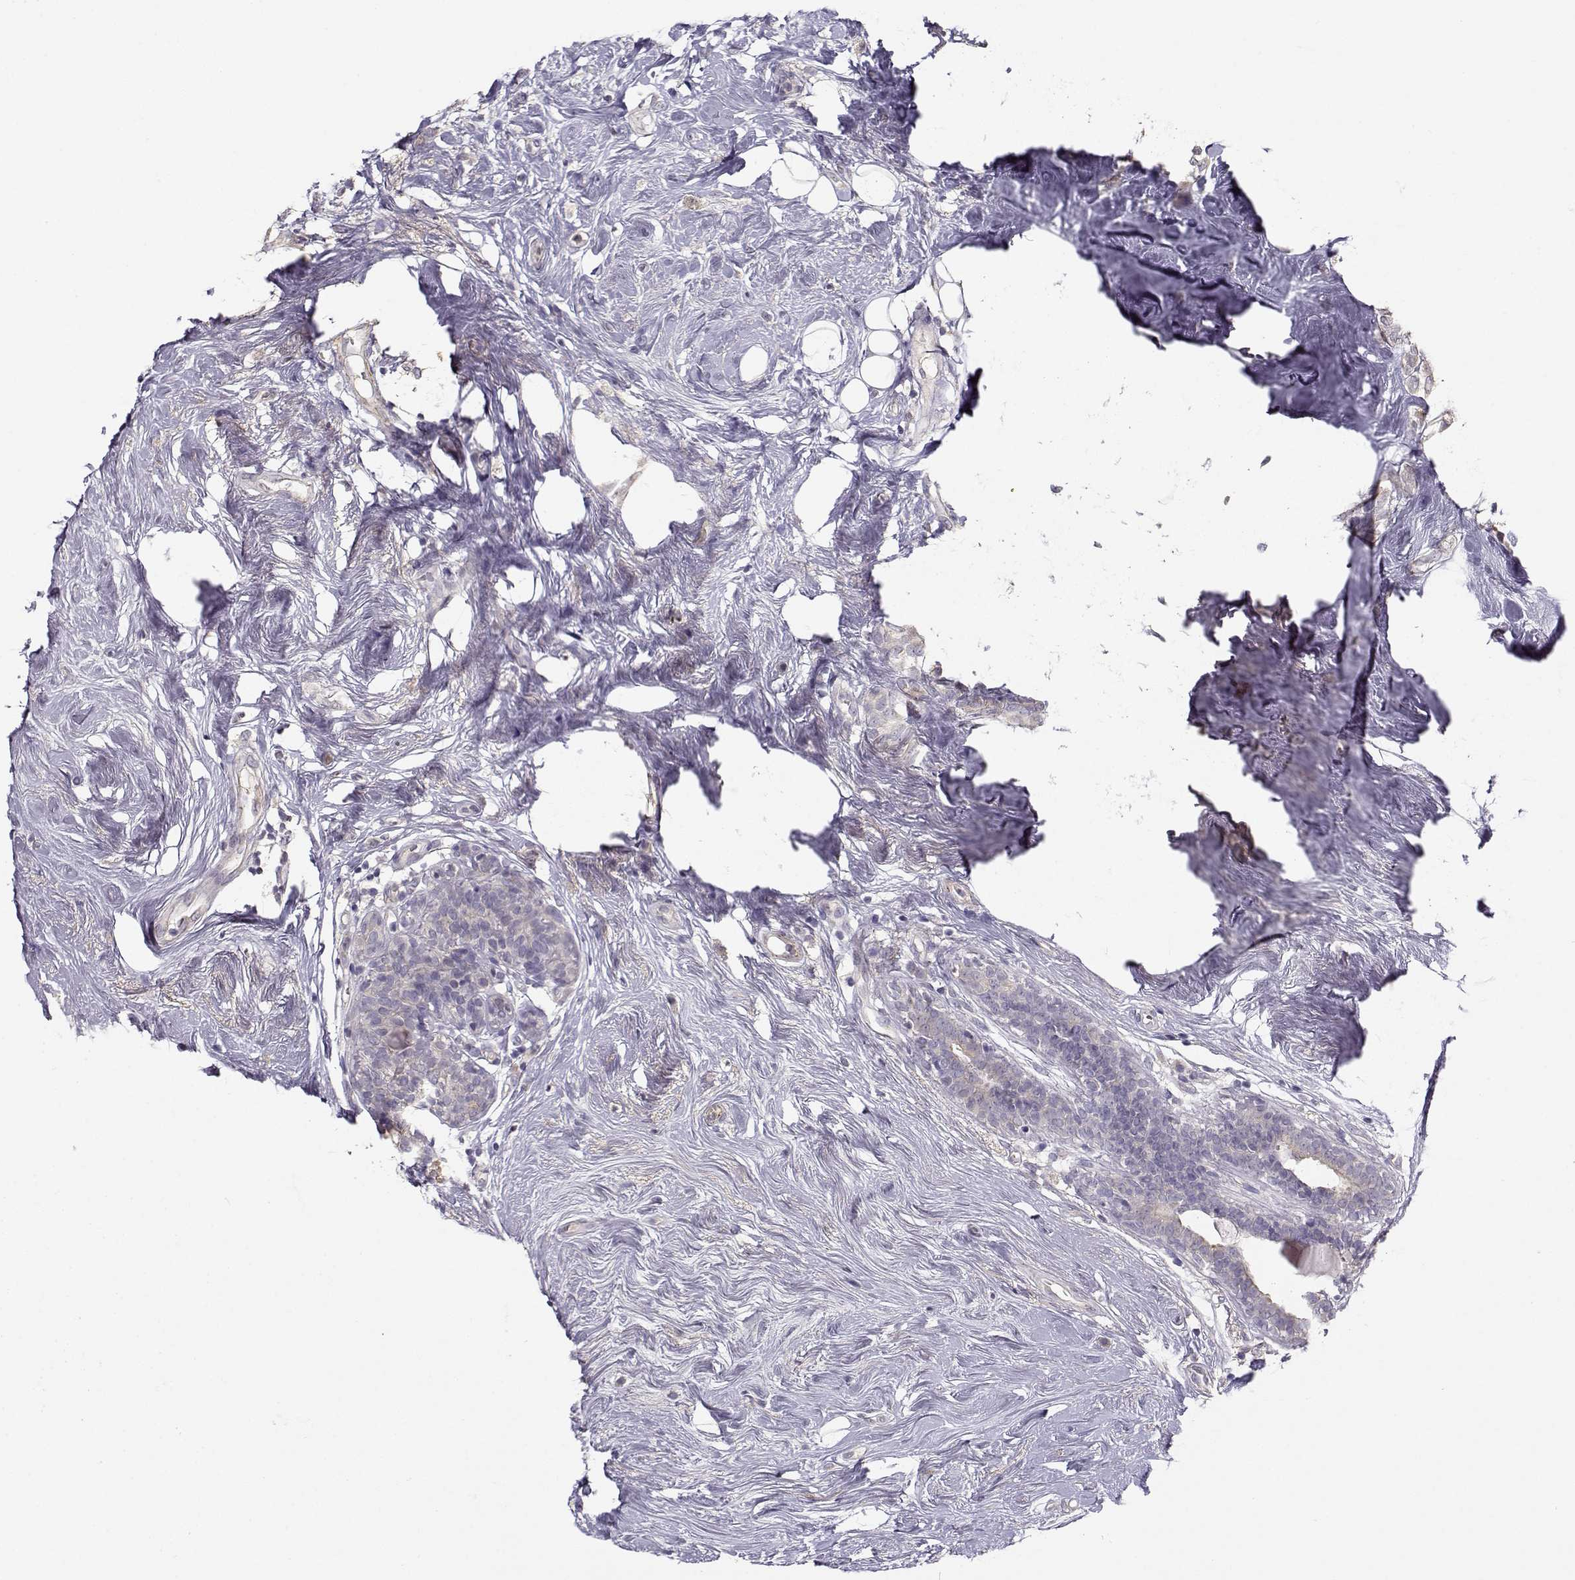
{"staining": {"intensity": "weak", "quantity": "25%-75%", "location": "cytoplasmic/membranous"}, "tissue": "breast cancer", "cell_type": "Tumor cells", "image_type": "cancer", "snomed": [{"axis": "morphology", "description": "Lobular carcinoma"}, {"axis": "topography", "description": "Breast"}], "caption": "IHC (DAB (3,3'-diaminobenzidine)) staining of human breast cancer (lobular carcinoma) reveals weak cytoplasmic/membranous protein positivity in approximately 25%-75% of tumor cells.", "gene": "TMEM145", "patient": {"sex": "female", "age": 49}}